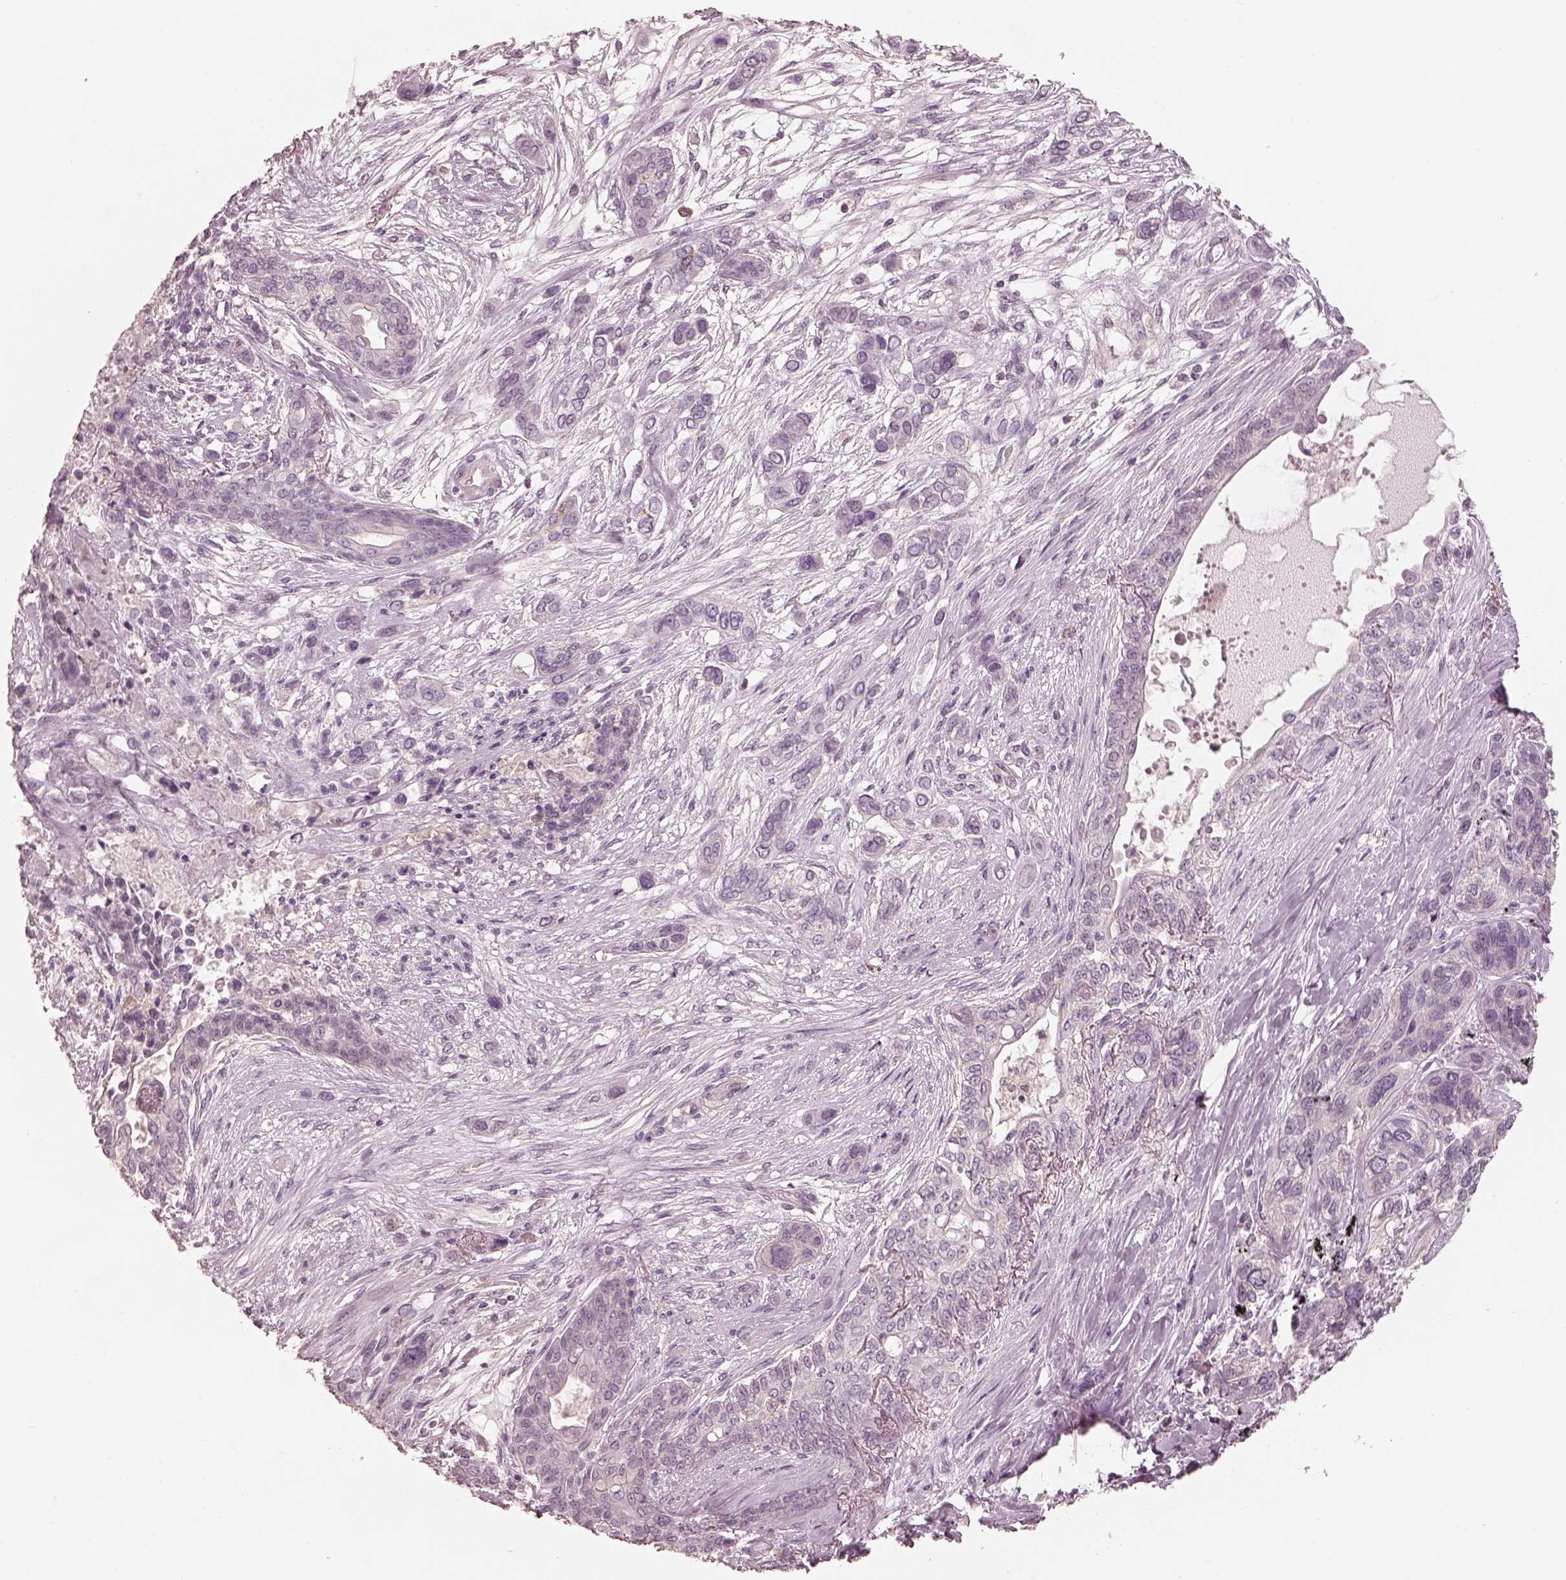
{"staining": {"intensity": "negative", "quantity": "none", "location": "none"}, "tissue": "lung cancer", "cell_type": "Tumor cells", "image_type": "cancer", "snomed": [{"axis": "morphology", "description": "Squamous cell carcinoma, NOS"}, {"axis": "topography", "description": "Lung"}], "caption": "Immunohistochemical staining of human lung cancer (squamous cell carcinoma) shows no significant positivity in tumor cells.", "gene": "PRKACG", "patient": {"sex": "female", "age": 70}}